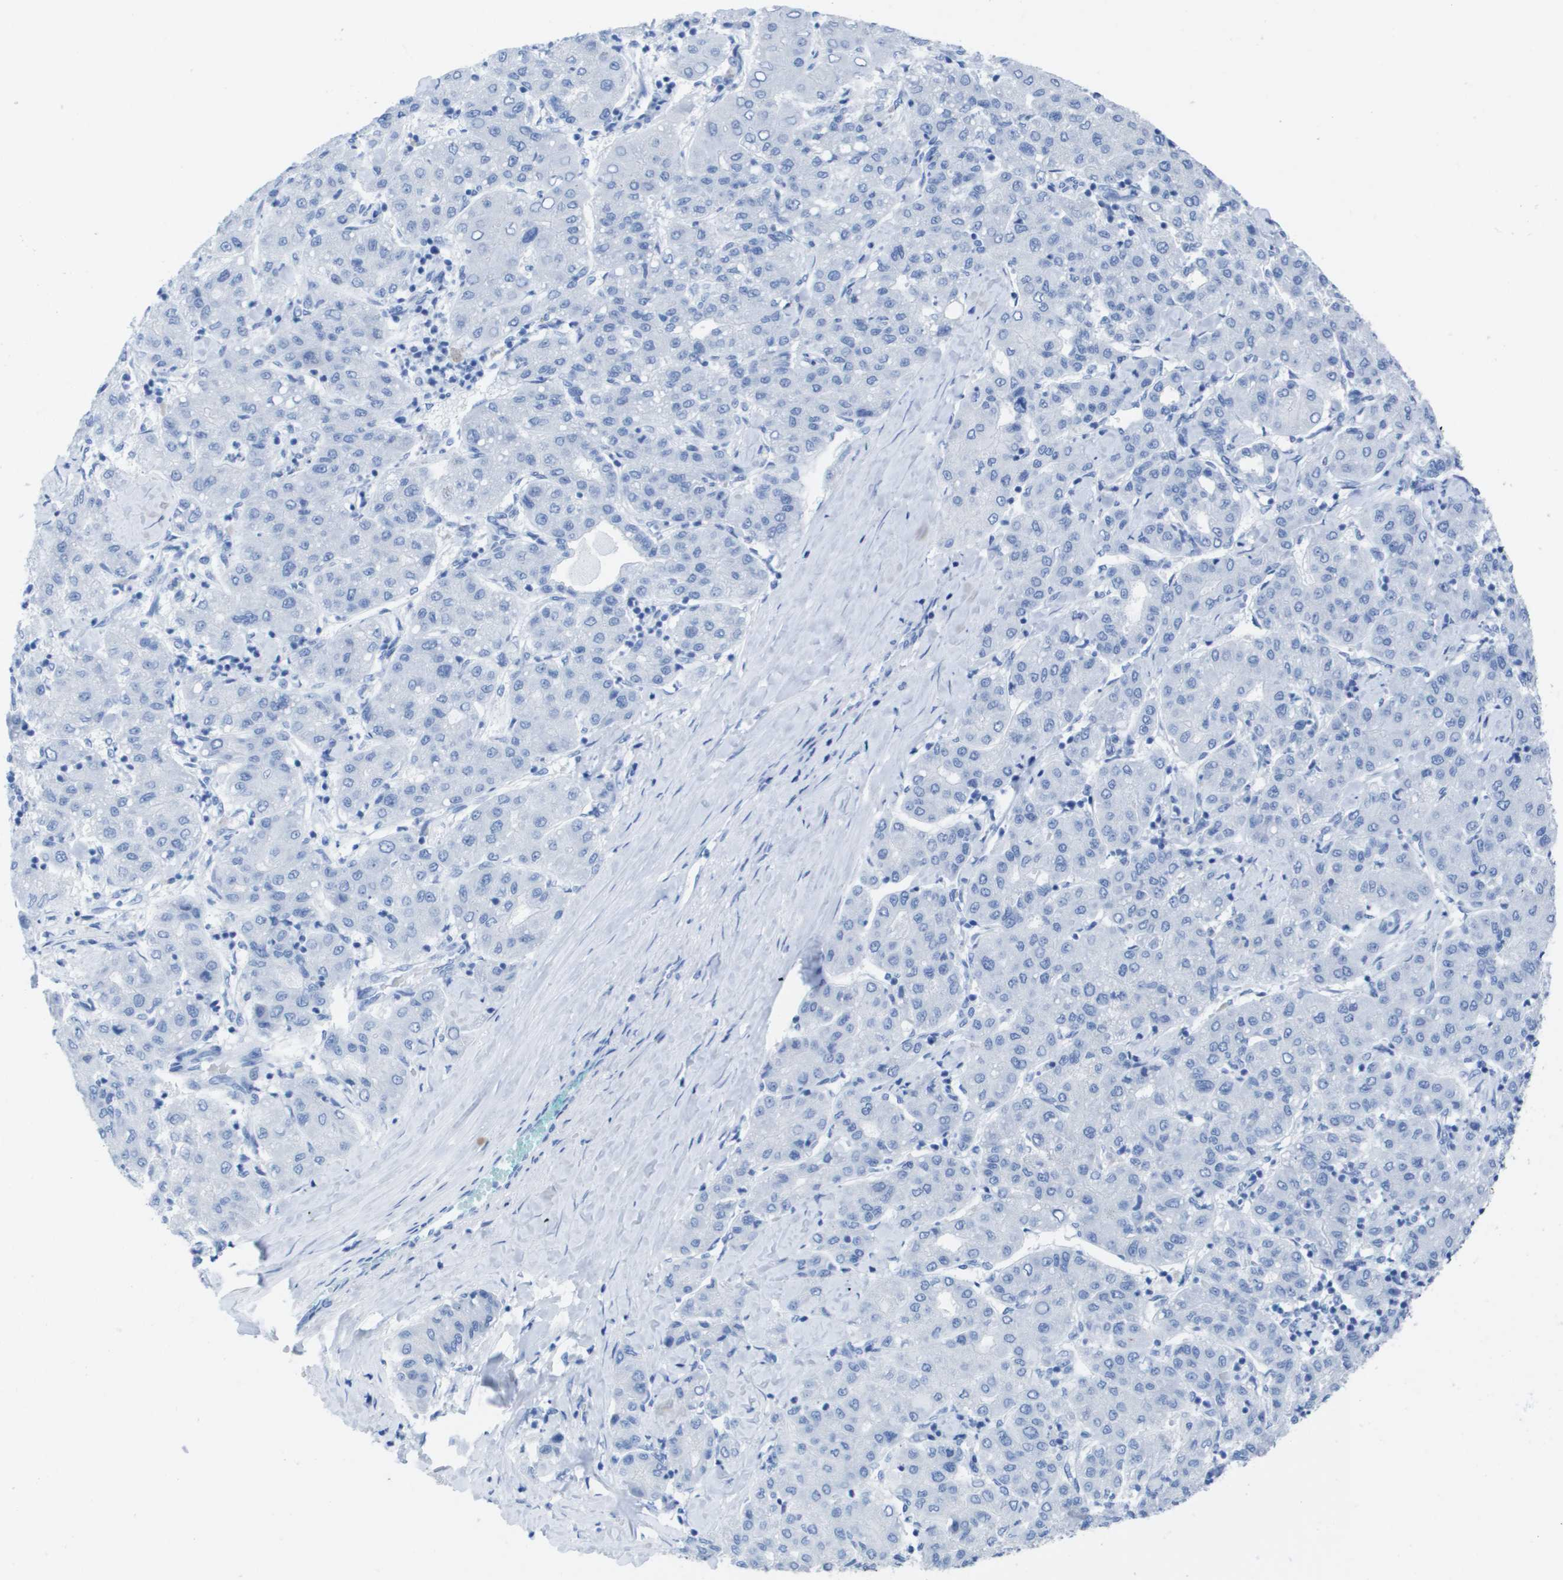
{"staining": {"intensity": "negative", "quantity": "none", "location": "none"}, "tissue": "liver cancer", "cell_type": "Tumor cells", "image_type": "cancer", "snomed": [{"axis": "morphology", "description": "Carcinoma, Hepatocellular, NOS"}, {"axis": "topography", "description": "Liver"}], "caption": "Tumor cells are negative for protein expression in human hepatocellular carcinoma (liver).", "gene": "KCNA3", "patient": {"sex": "male", "age": 65}}